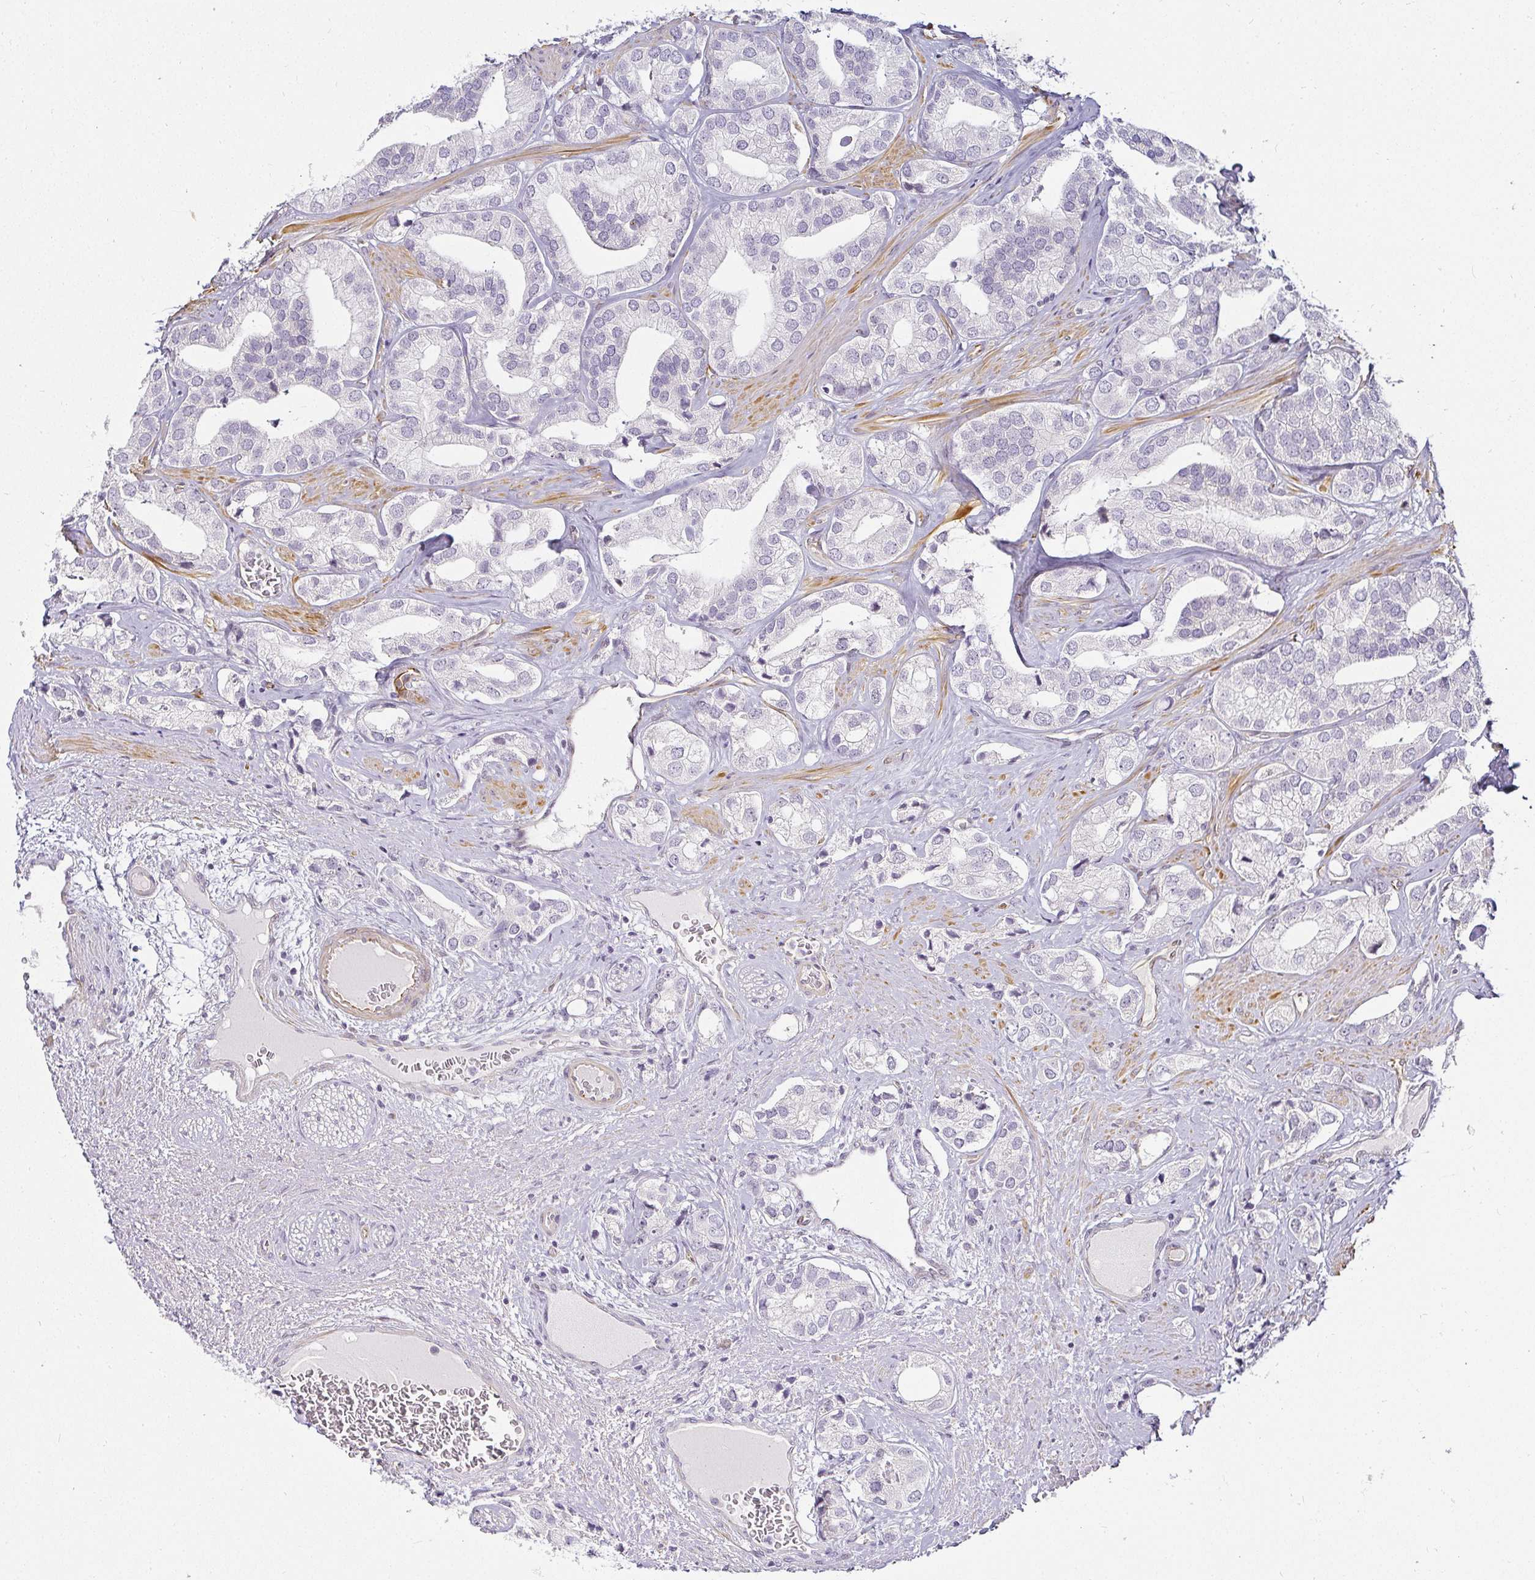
{"staining": {"intensity": "negative", "quantity": "none", "location": "none"}, "tissue": "prostate cancer", "cell_type": "Tumor cells", "image_type": "cancer", "snomed": [{"axis": "morphology", "description": "Adenocarcinoma, High grade"}, {"axis": "topography", "description": "Prostate"}], "caption": "The immunohistochemistry histopathology image has no significant positivity in tumor cells of high-grade adenocarcinoma (prostate) tissue.", "gene": "ACAN", "patient": {"sex": "male", "age": 58}}